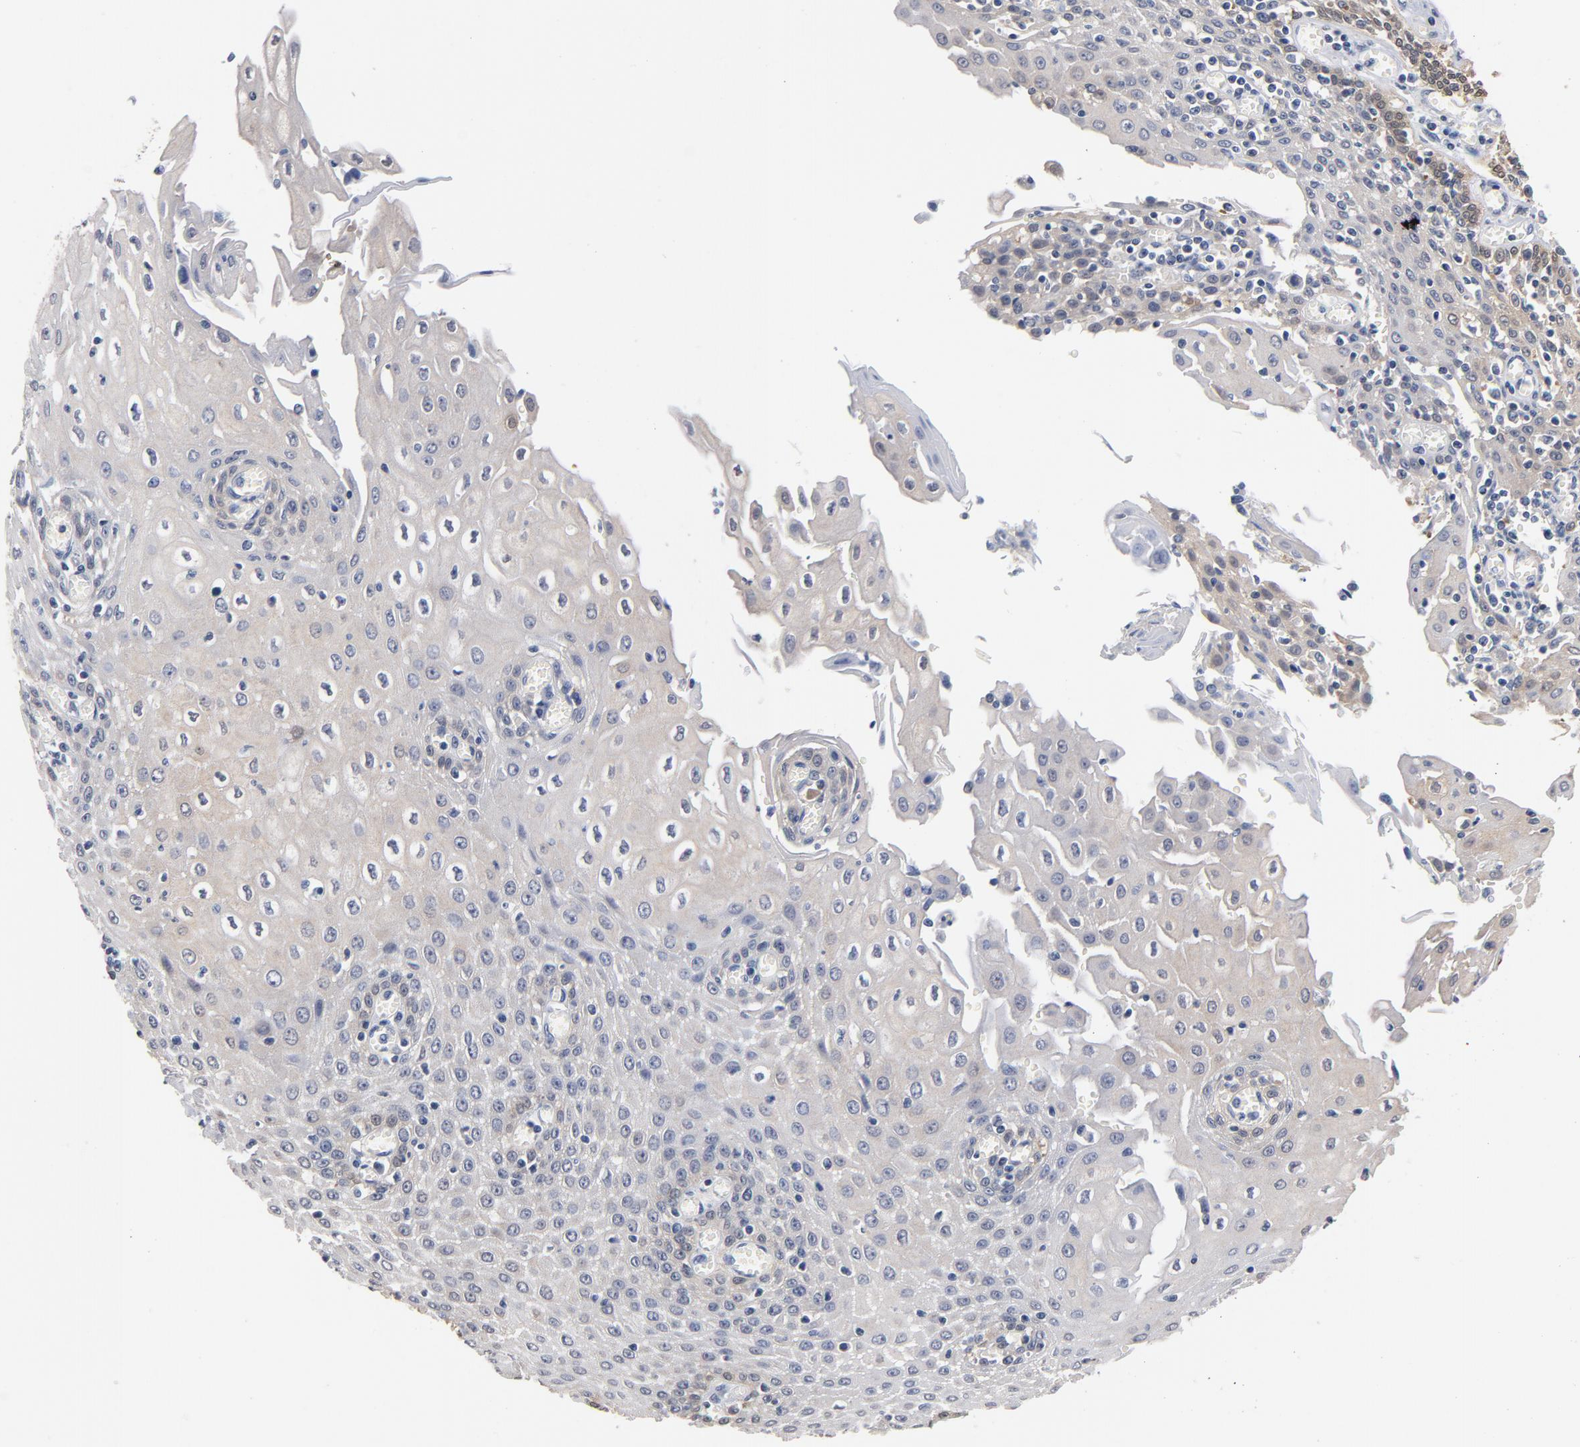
{"staining": {"intensity": "moderate", "quantity": "25%-75%", "location": "cytoplasmic/membranous,nuclear"}, "tissue": "esophagus", "cell_type": "Squamous epithelial cells", "image_type": "normal", "snomed": [{"axis": "morphology", "description": "Normal tissue, NOS"}, {"axis": "morphology", "description": "Squamous cell carcinoma, NOS"}, {"axis": "topography", "description": "Esophagus"}], "caption": "Protein staining by immunohistochemistry (IHC) displays moderate cytoplasmic/membranous,nuclear positivity in about 25%-75% of squamous epithelial cells in unremarkable esophagus. (Brightfield microscopy of DAB IHC at high magnification).", "gene": "MIF", "patient": {"sex": "male", "age": 65}}